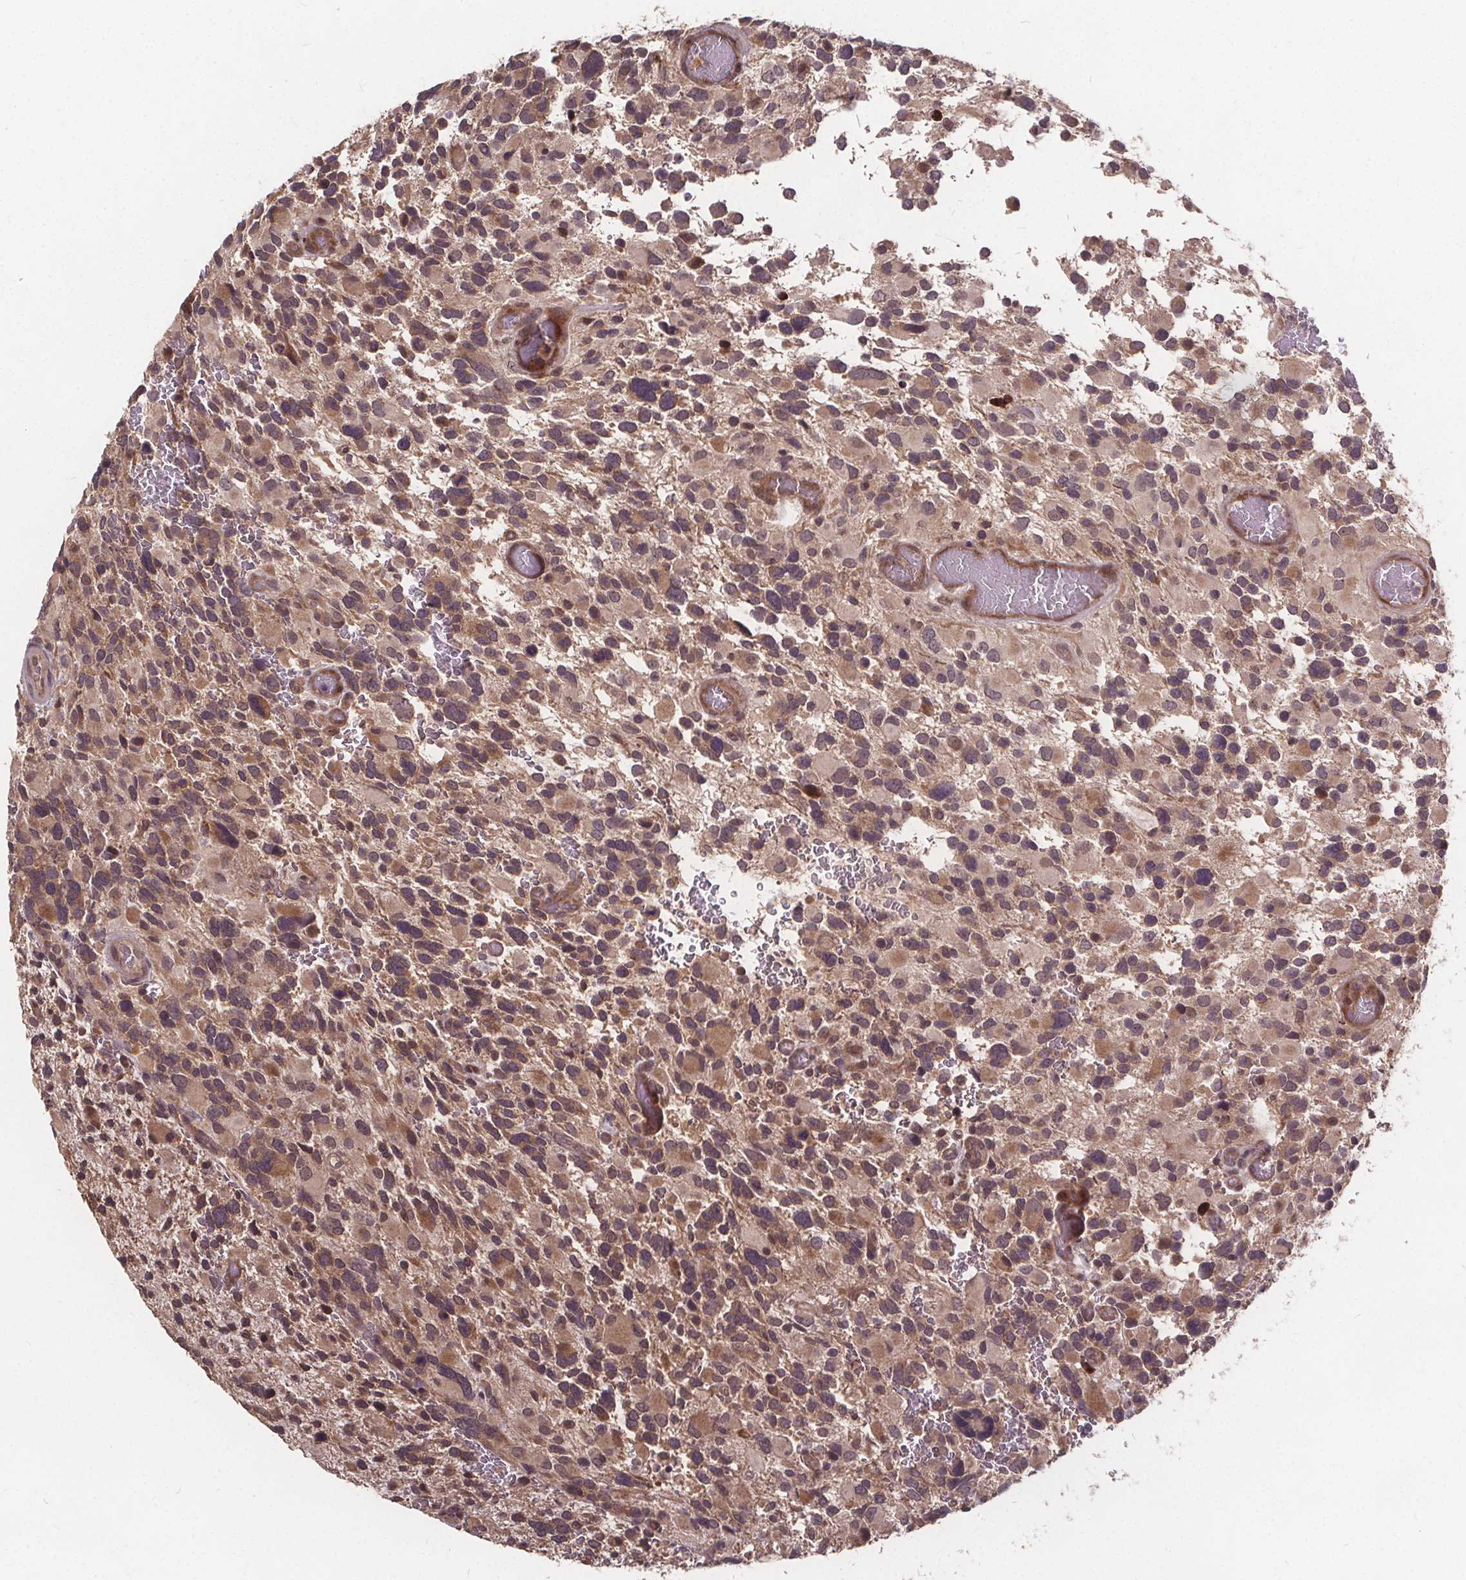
{"staining": {"intensity": "weak", "quantity": "<25%", "location": "cytoplasmic/membranous,nuclear"}, "tissue": "glioma", "cell_type": "Tumor cells", "image_type": "cancer", "snomed": [{"axis": "morphology", "description": "Glioma, malignant, Low grade"}, {"axis": "topography", "description": "Brain"}], "caption": "This is a image of immunohistochemistry (IHC) staining of malignant low-grade glioma, which shows no positivity in tumor cells.", "gene": "USP9X", "patient": {"sex": "female", "age": 32}}